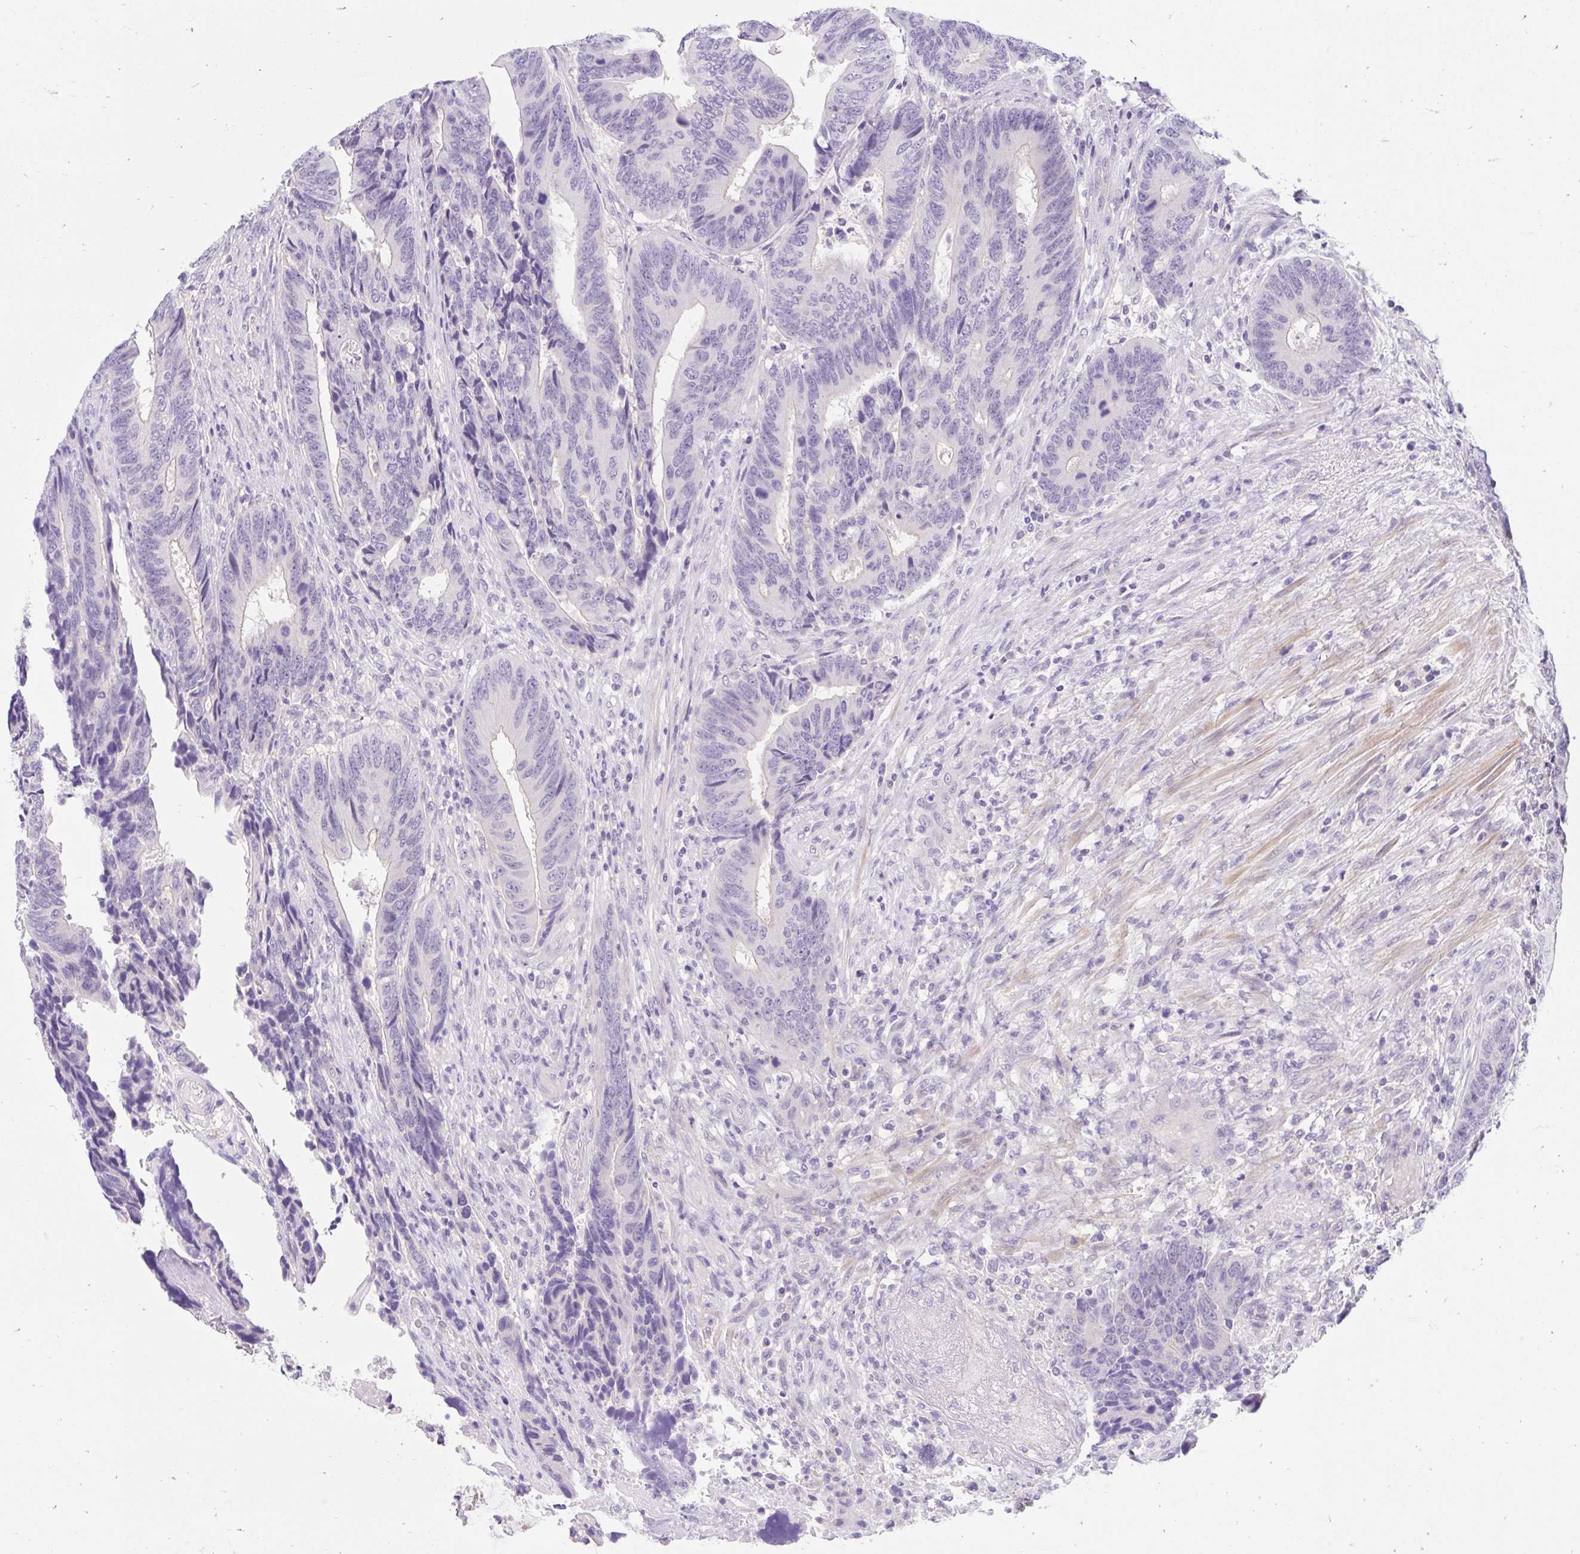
{"staining": {"intensity": "negative", "quantity": "none", "location": "none"}, "tissue": "colorectal cancer", "cell_type": "Tumor cells", "image_type": "cancer", "snomed": [{"axis": "morphology", "description": "Adenocarcinoma, NOS"}, {"axis": "topography", "description": "Colon"}], "caption": "This histopathology image is of colorectal adenocarcinoma stained with immunohistochemistry (IHC) to label a protein in brown with the nuclei are counter-stained blue. There is no positivity in tumor cells.", "gene": "SLC28A1", "patient": {"sex": "male", "age": 87}}